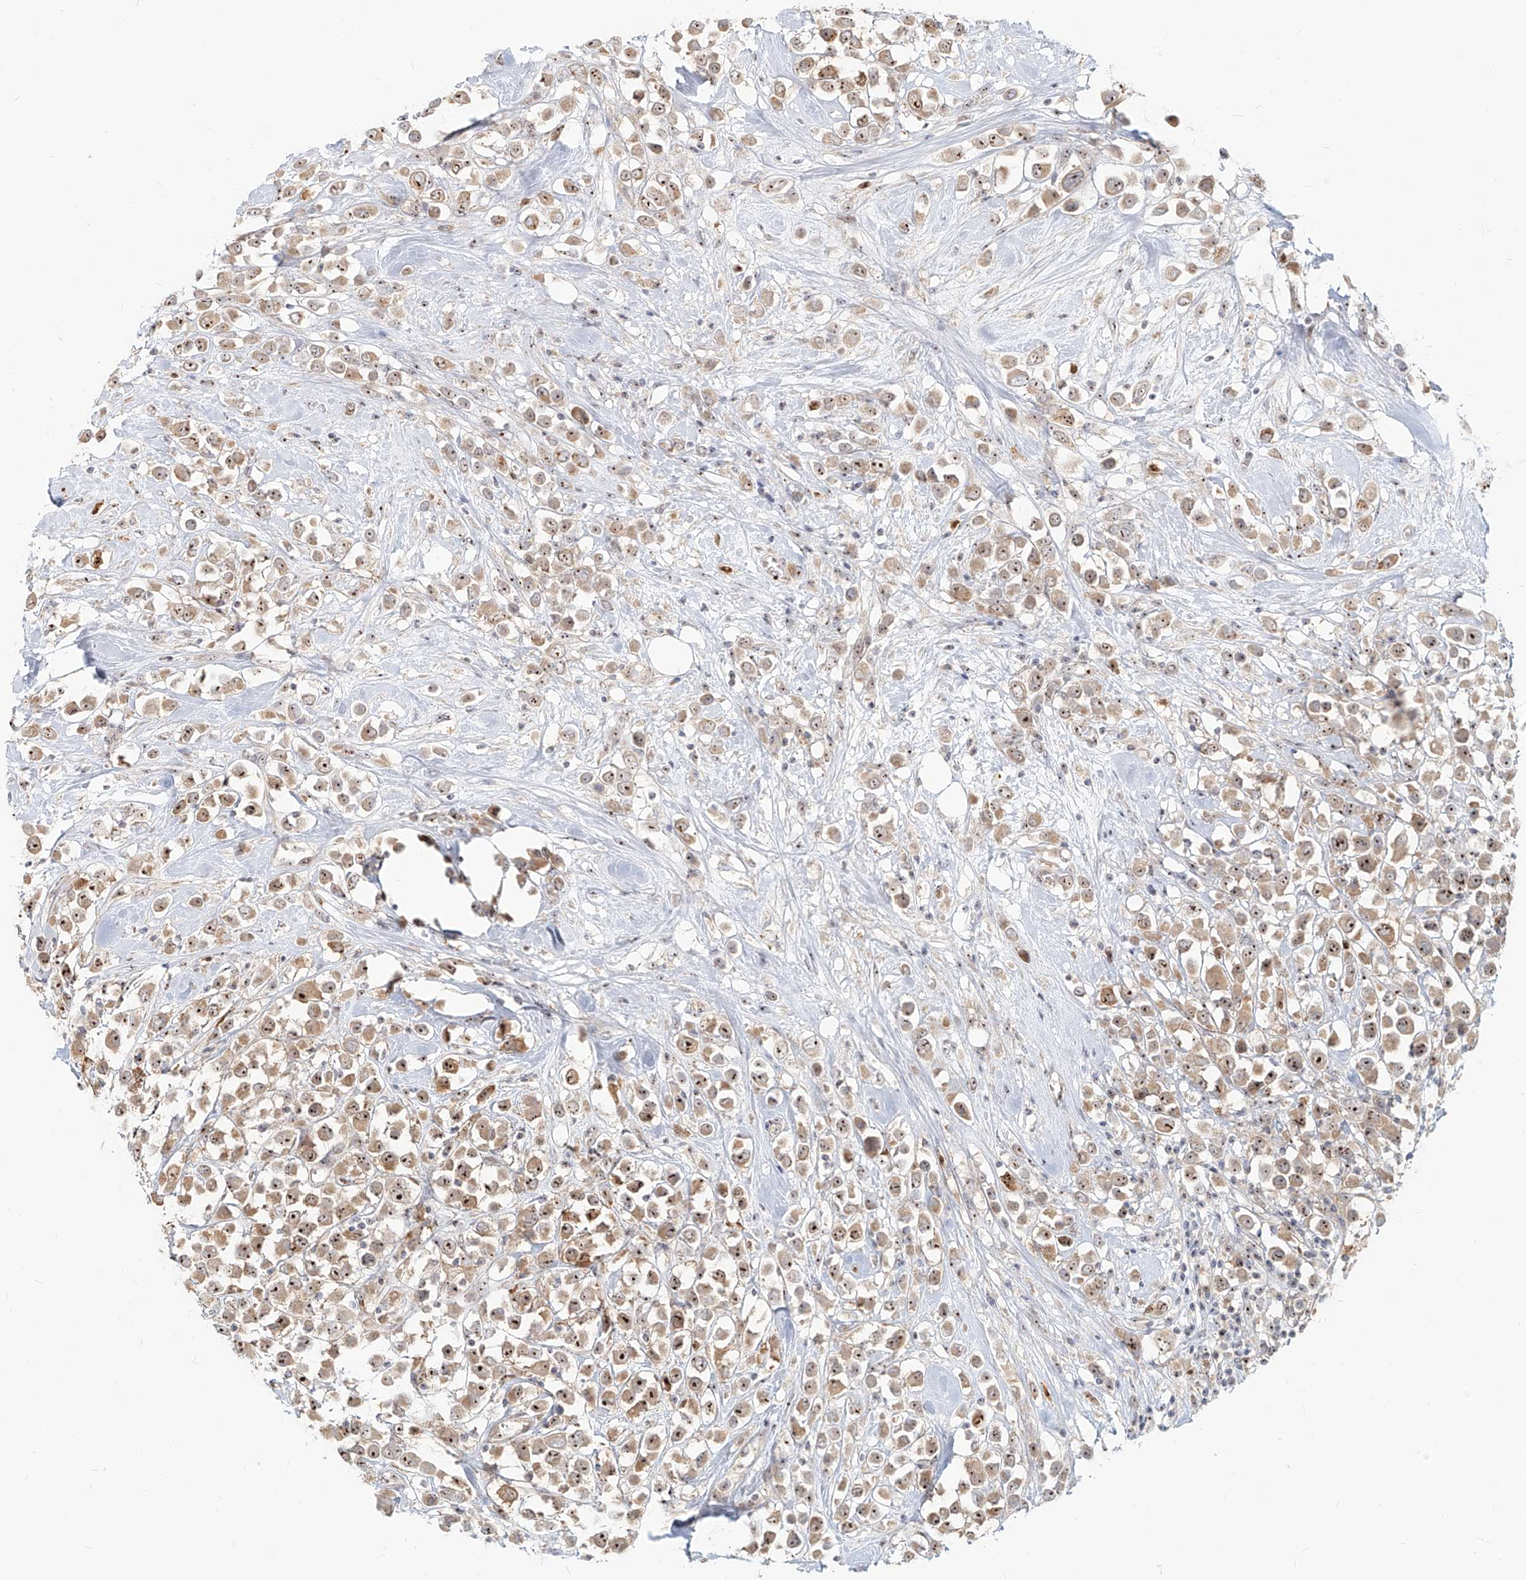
{"staining": {"intensity": "strong", "quantity": ">75%", "location": "cytoplasmic/membranous,nuclear"}, "tissue": "breast cancer", "cell_type": "Tumor cells", "image_type": "cancer", "snomed": [{"axis": "morphology", "description": "Duct carcinoma"}, {"axis": "topography", "description": "Breast"}], "caption": "IHC (DAB (3,3'-diaminobenzidine)) staining of breast intraductal carcinoma displays strong cytoplasmic/membranous and nuclear protein positivity in approximately >75% of tumor cells. (Stains: DAB (3,3'-diaminobenzidine) in brown, nuclei in blue, Microscopy: brightfield microscopy at high magnification).", "gene": "BYSL", "patient": {"sex": "female", "age": 61}}